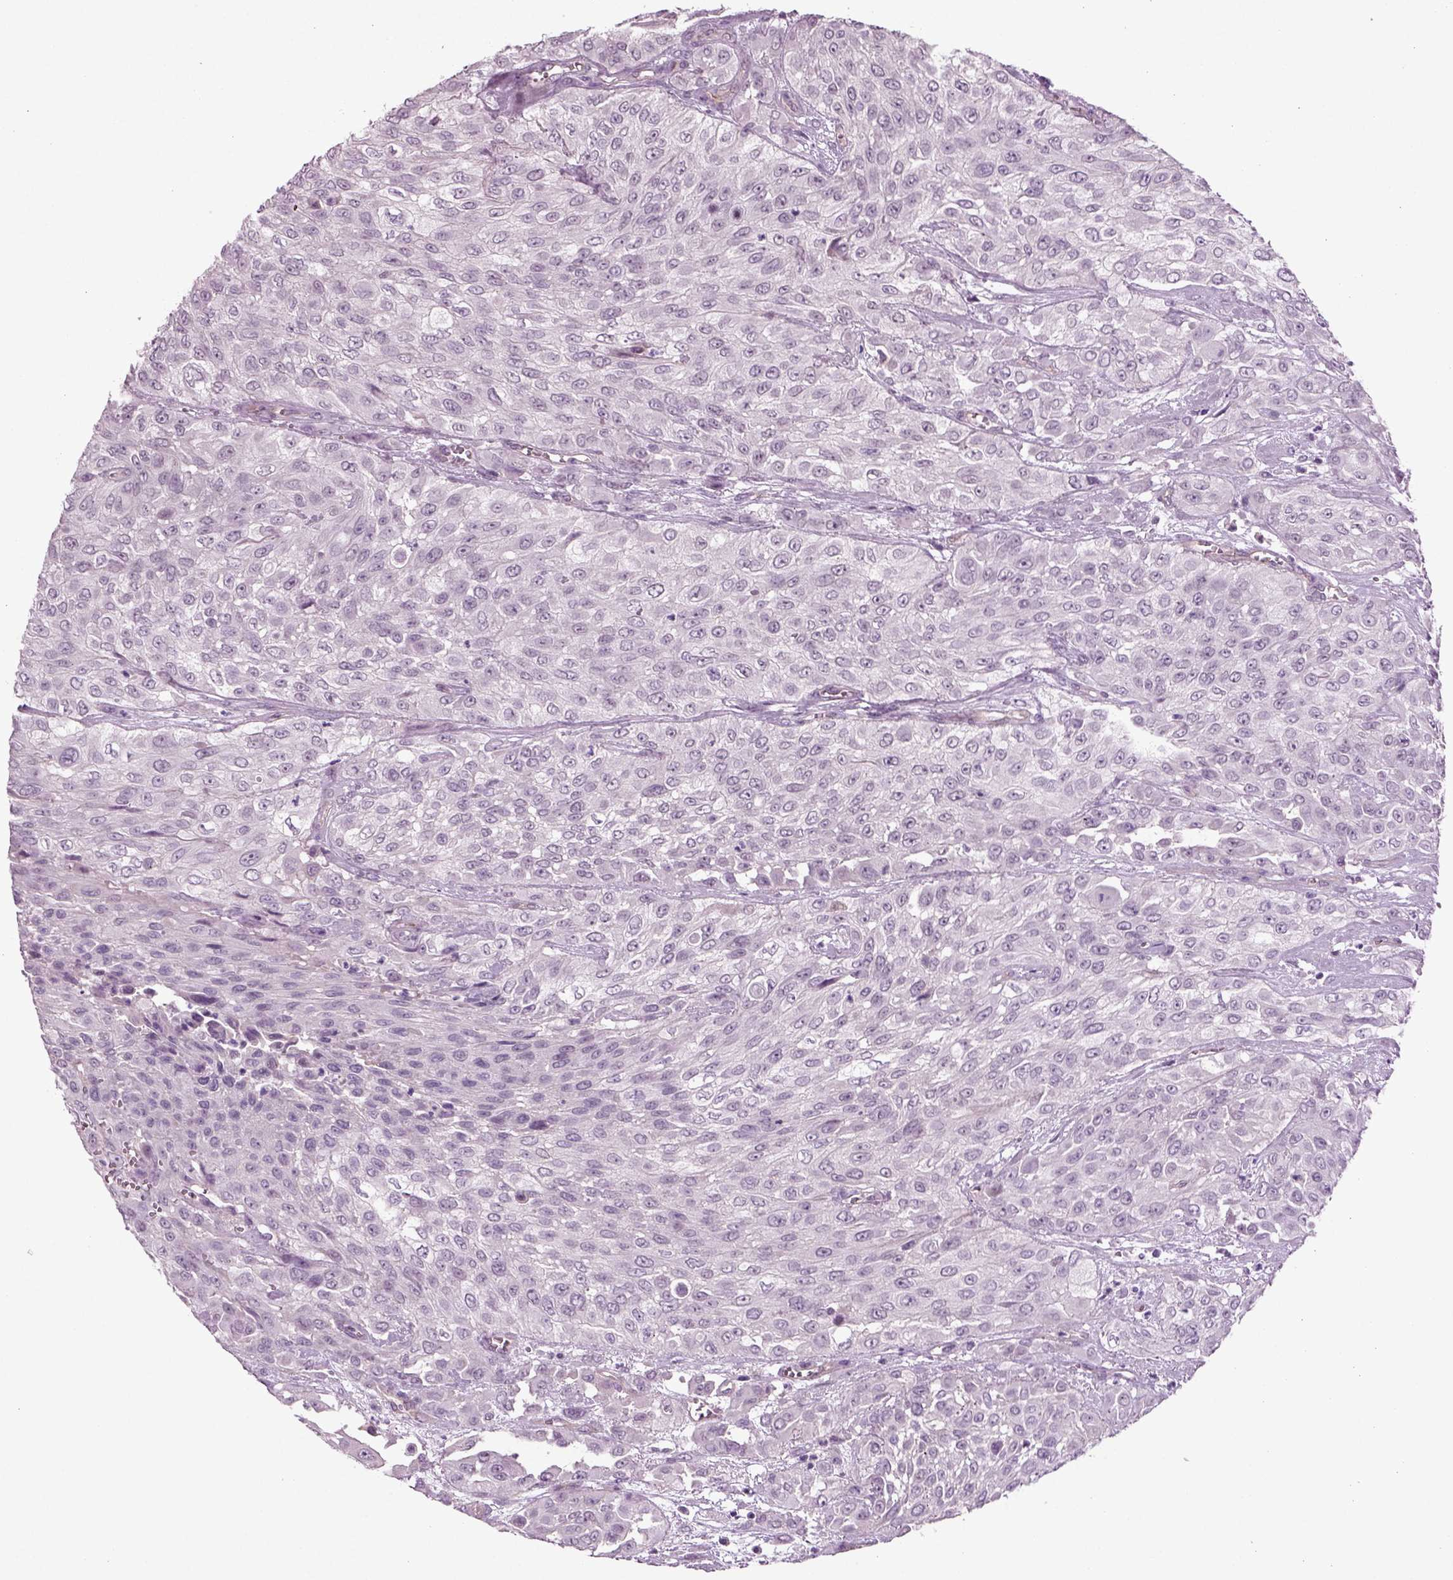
{"staining": {"intensity": "negative", "quantity": "none", "location": "none"}, "tissue": "urothelial cancer", "cell_type": "Tumor cells", "image_type": "cancer", "snomed": [{"axis": "morphology", "description": "Urothelial carcinoma, High grade"}, {"axis": "topography", "description": "Urinary bladder"}], "caption": "Urothelial cancer stained for a protein using immunohistochemistry (IHC) displays no positivity tumor cells.", "gene": "COL9A2", "patient": {"sex": "male", "age": 57}}